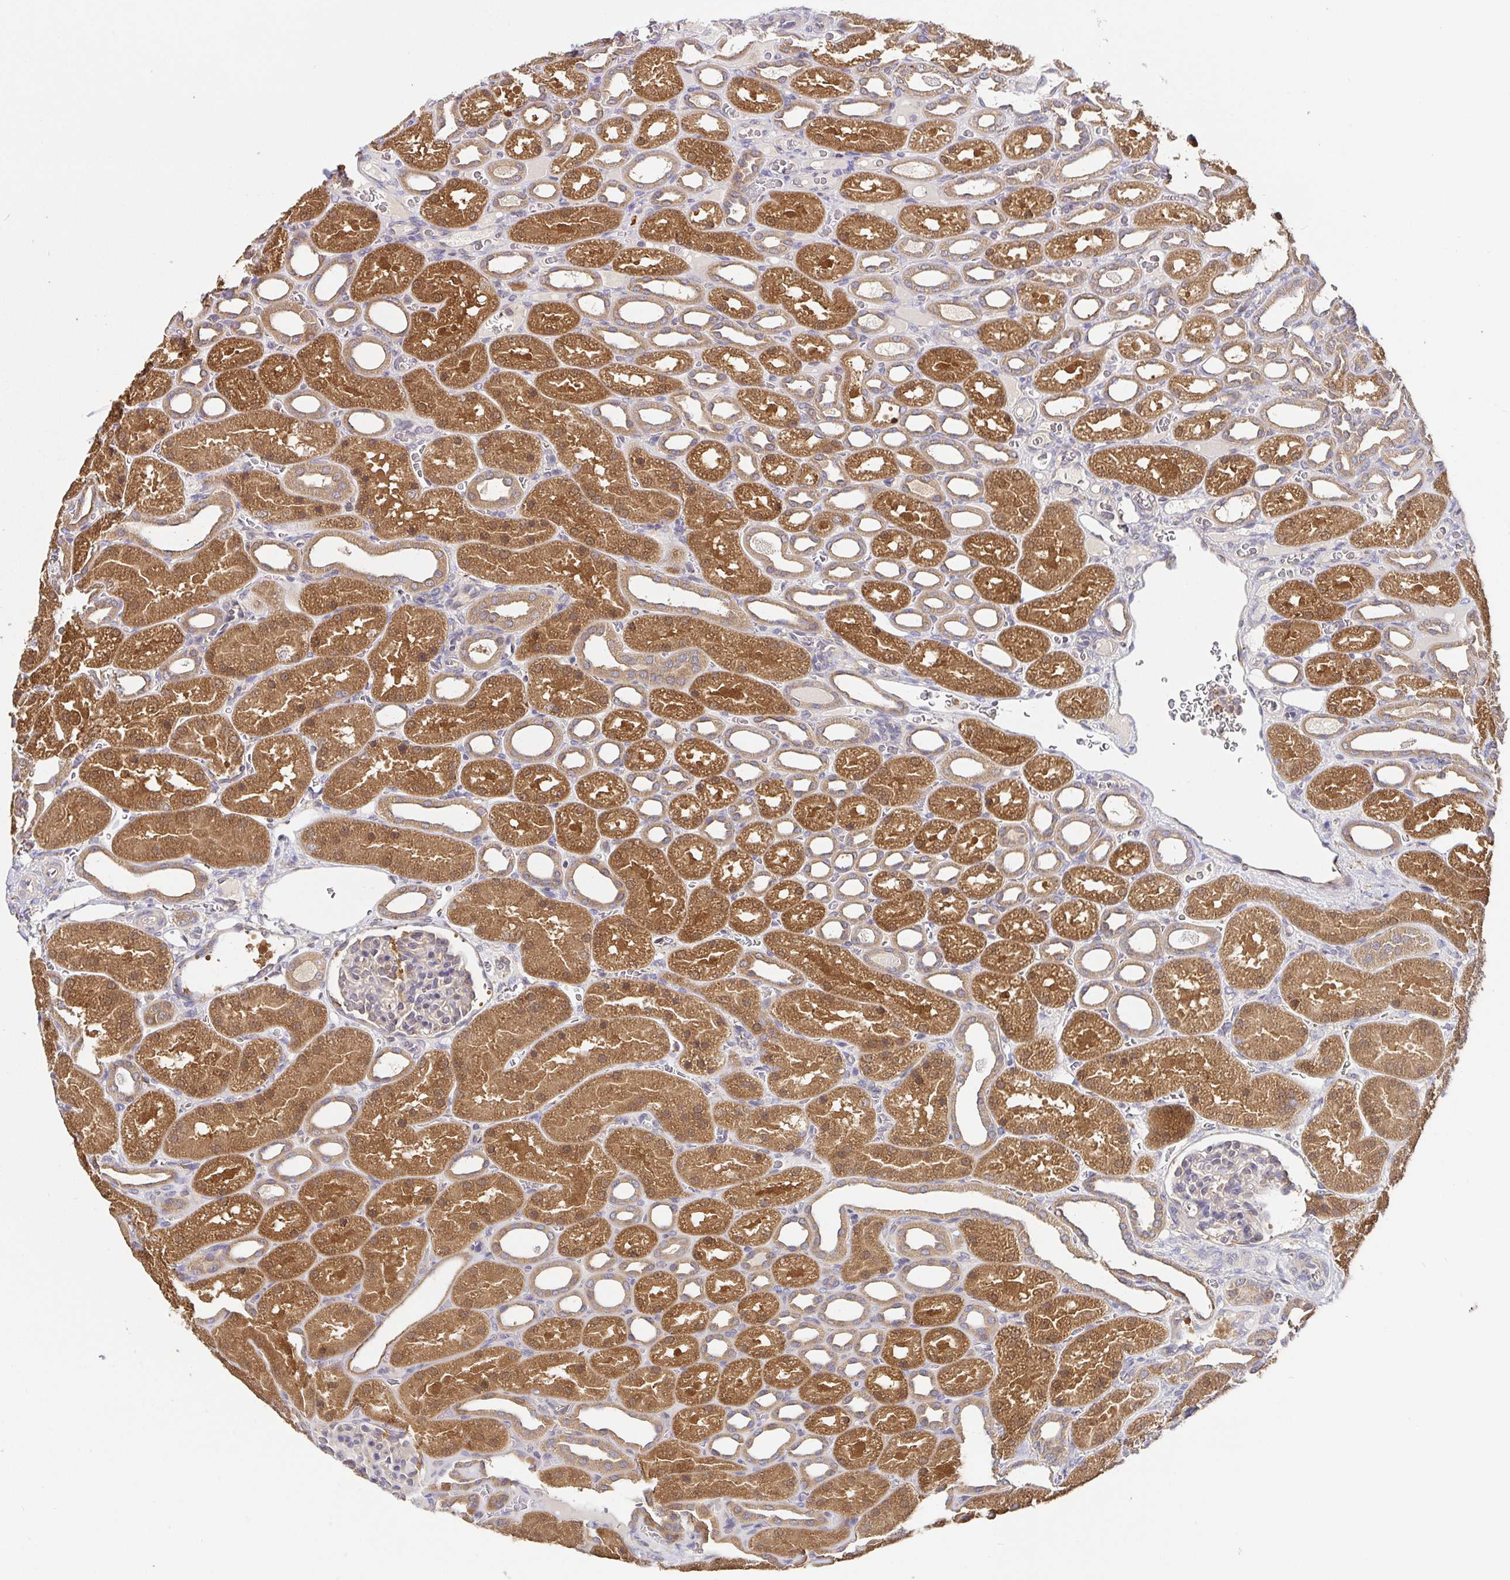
{"staining": {"intensity": "weak", "quantity": "<25%", "location": "cytoplasmic/membranous"}, "tissue": "kidney", "cell_type": "Cells in glomeruli", "image_type": "normal", "snomed": [{"axis": "morphology", "description": "Normal tissue, NOS"}, {"axis": "topography", "description": "Kidney"}], "caption": "An immunohistochemistry (IHC) micrograph of normal kidney is shown. There is no staining in cells in glomeruli of kidney. (DAB IHC with hematoxylin counter stain).", "gene": "HAGH", "patient": {"sex": "male", "age": 2}}